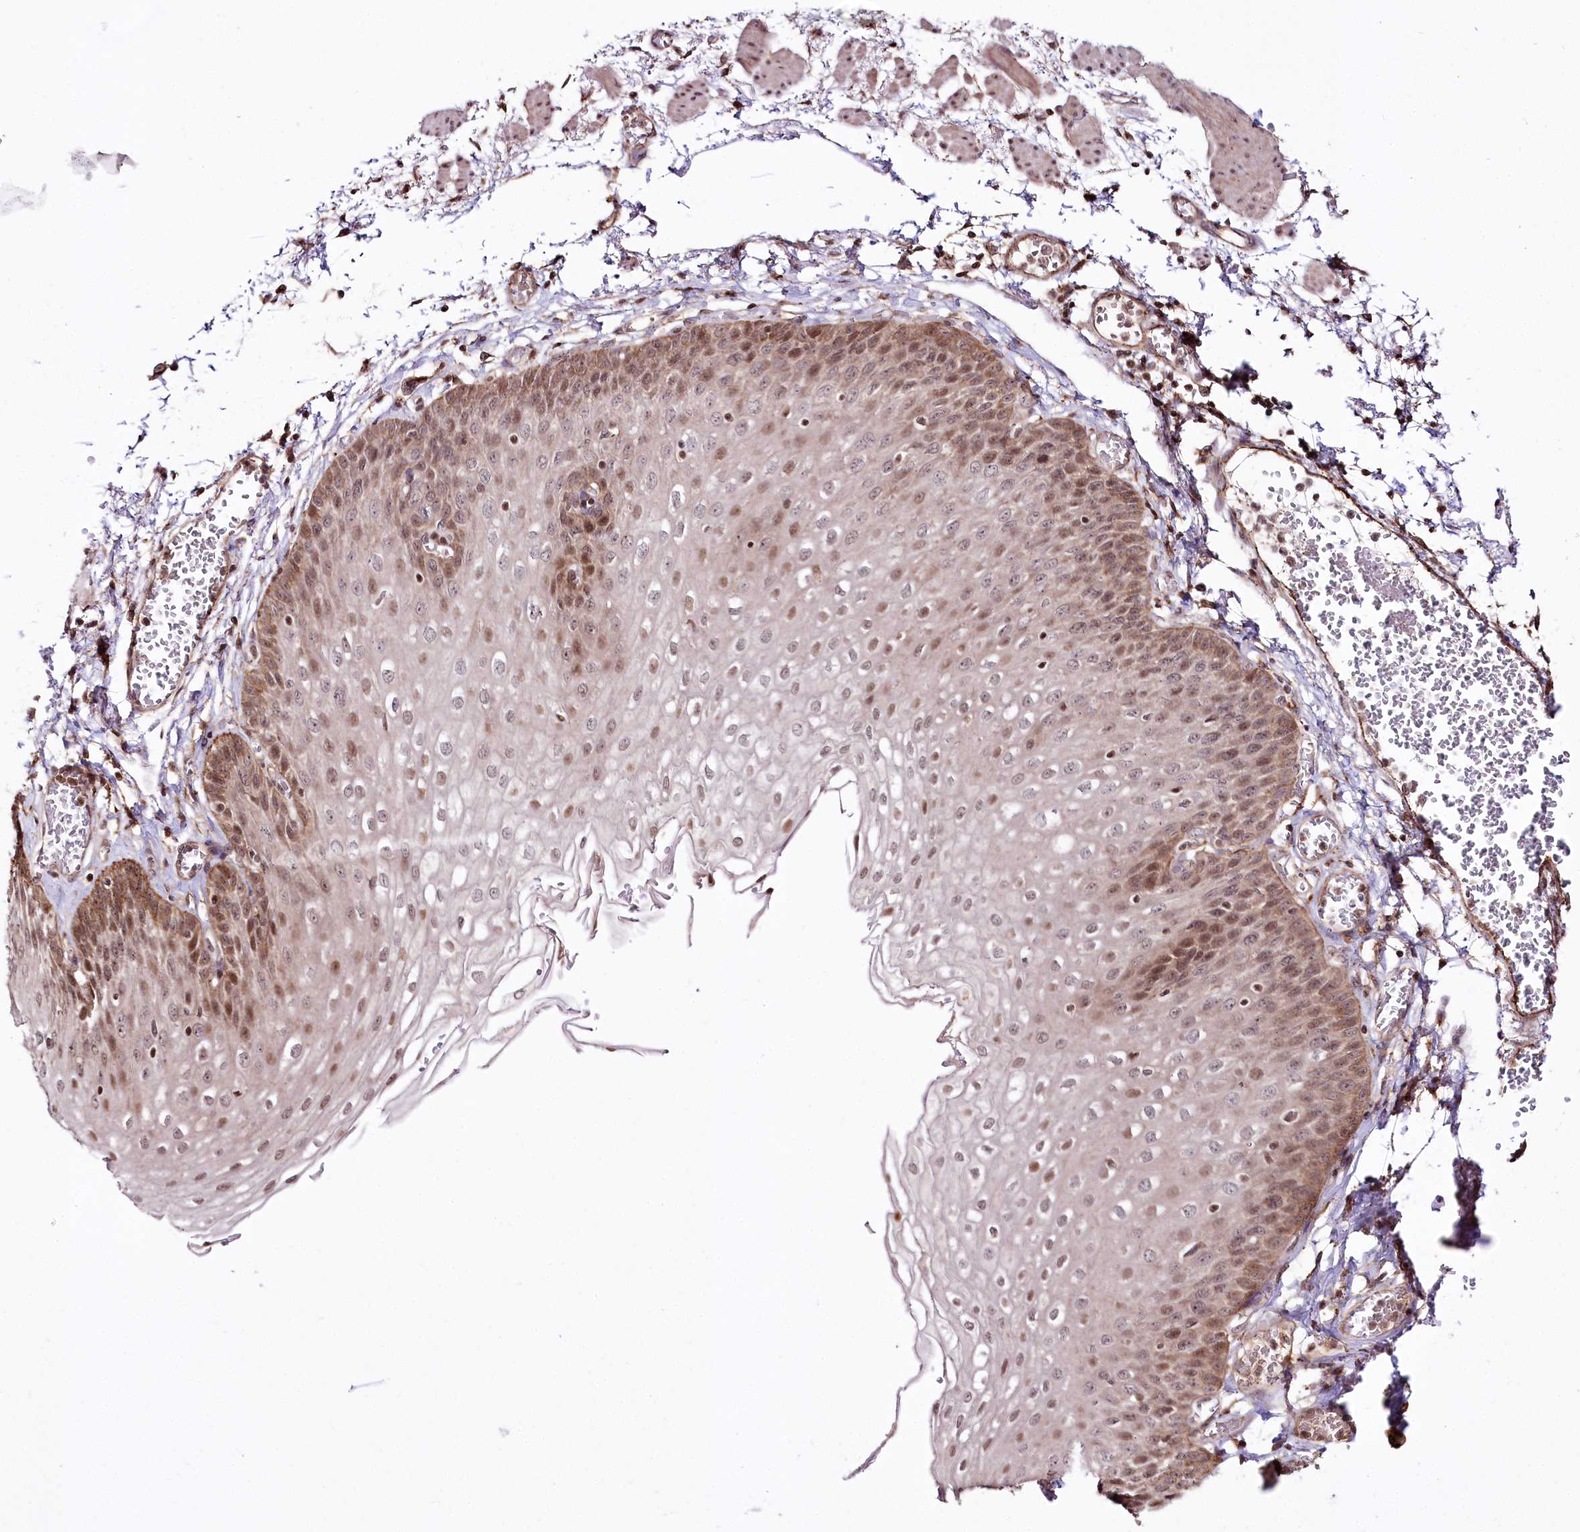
{"staining": {"intensity": "strong", "quantity": "<25%", "location": "cytoplasmic/membranous,nuclear"}, "tissue": "esophagus", "cell_type": "Squamous epithelial cells", "image_type": "normal", "snomed": [{"axis": "morphology", "description": "Normal tissue, NOS"}, {"axis": "topography", "description": "Esophagus"}], "caption": "Immunohistochemistry (DAB) staining of unremarkable esophagus shows strong cytoplasmic/membranous,nuclear protein expression in about <25% of squamous epithelial cells.", "gene": "HOXC8", "patient": {"sex": "male", "age": 81}}